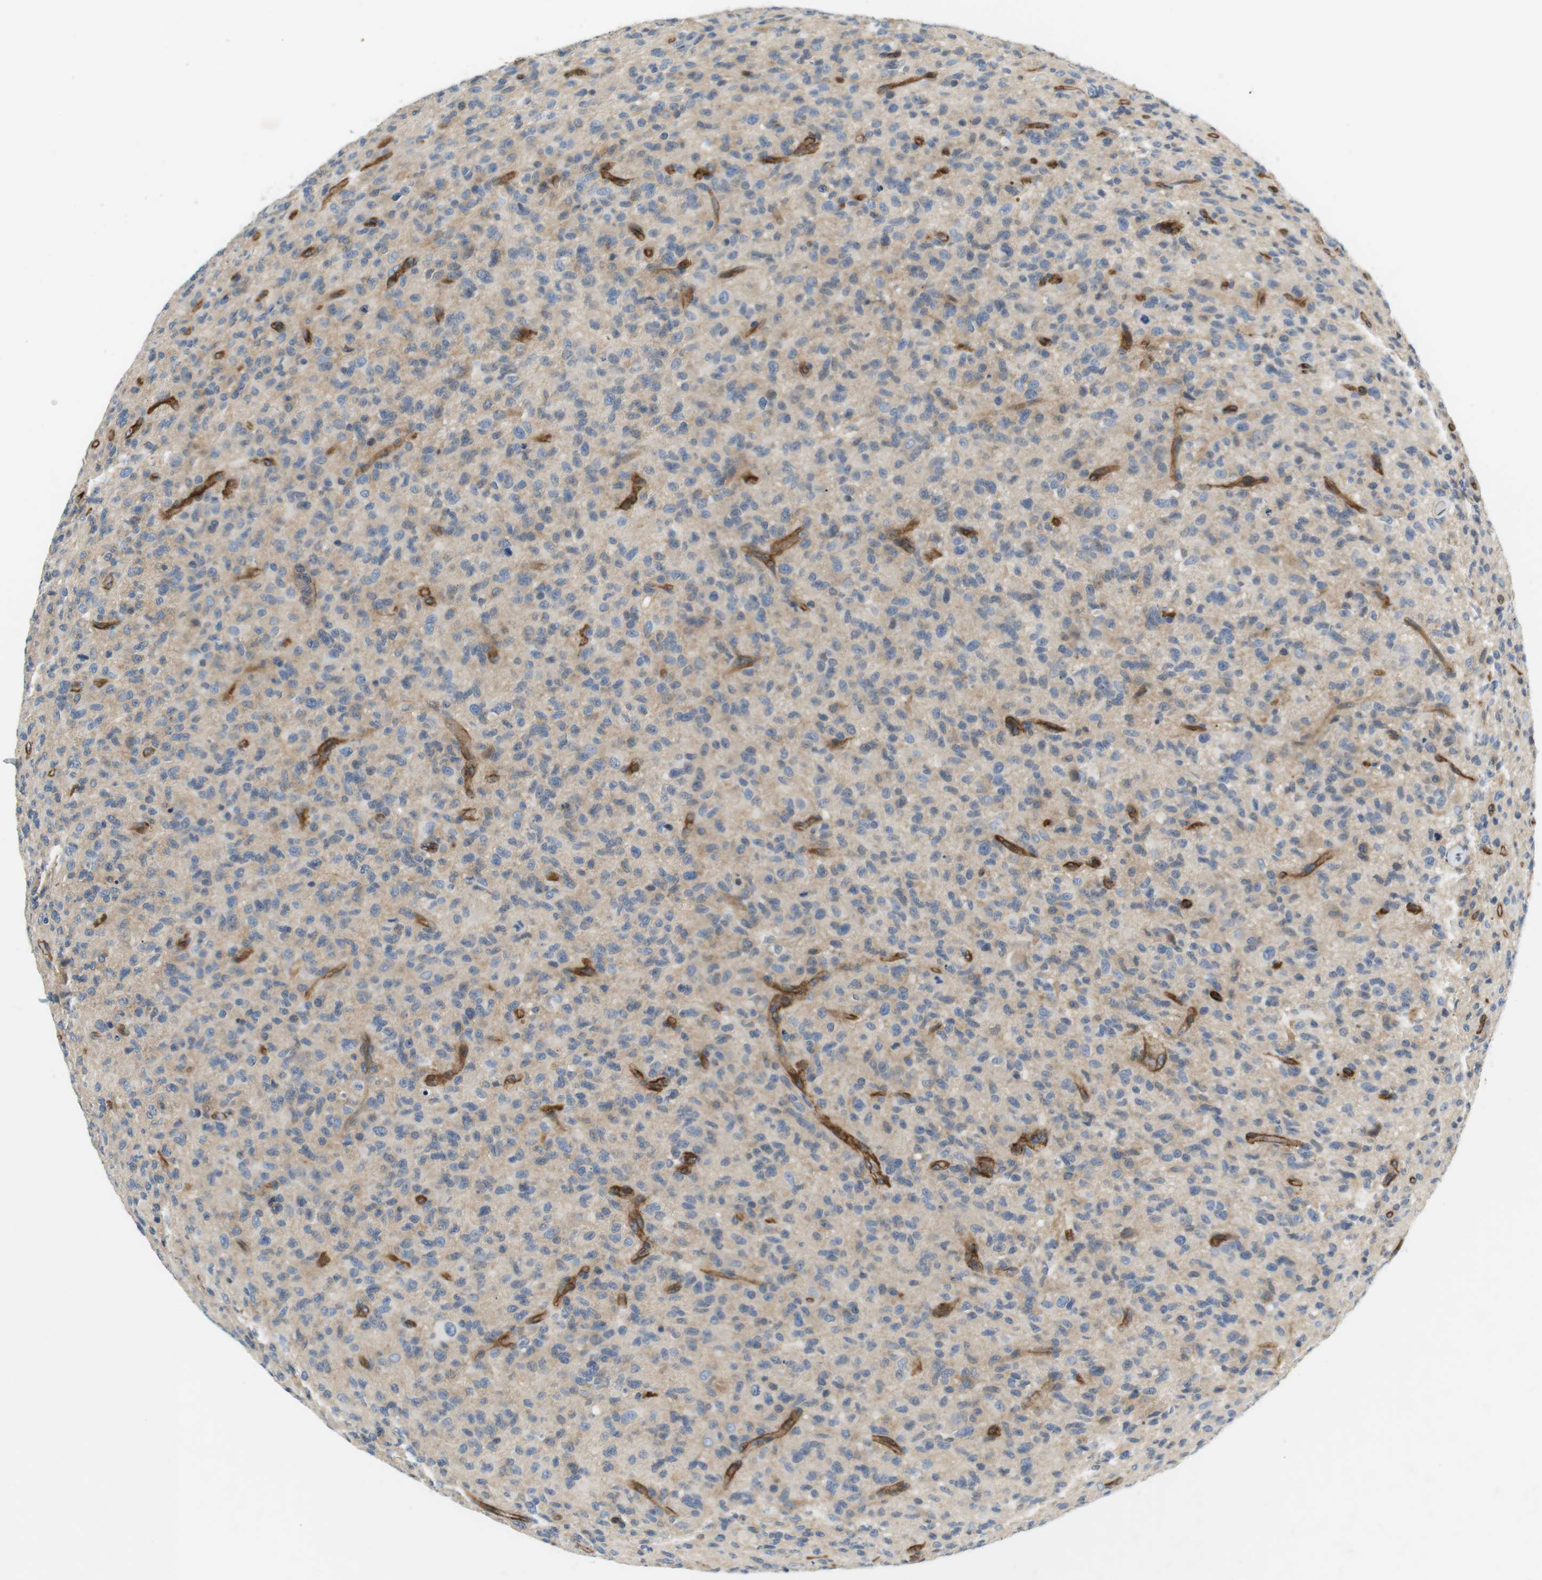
{"staining": {"intensity": "moderate", "quantity": "<25%", "location": "cytoplasmic/membranous"}, "tissue": "glioma", "cell_type": "Tumor cells", "image_type": "cancer", "snomed": [{"axis": "morphology", "description": "Glioma, malignant, High grade"}, {"axis": "topography", "description": "Brain"}], "caption": "Glioma stained with a brown dye reveals moderate cytoplasmic/membranous positive expression in about <25% of tumor cells.", "gene": "SLC30A1", "patient": {"sex": "male", "age": 71}}